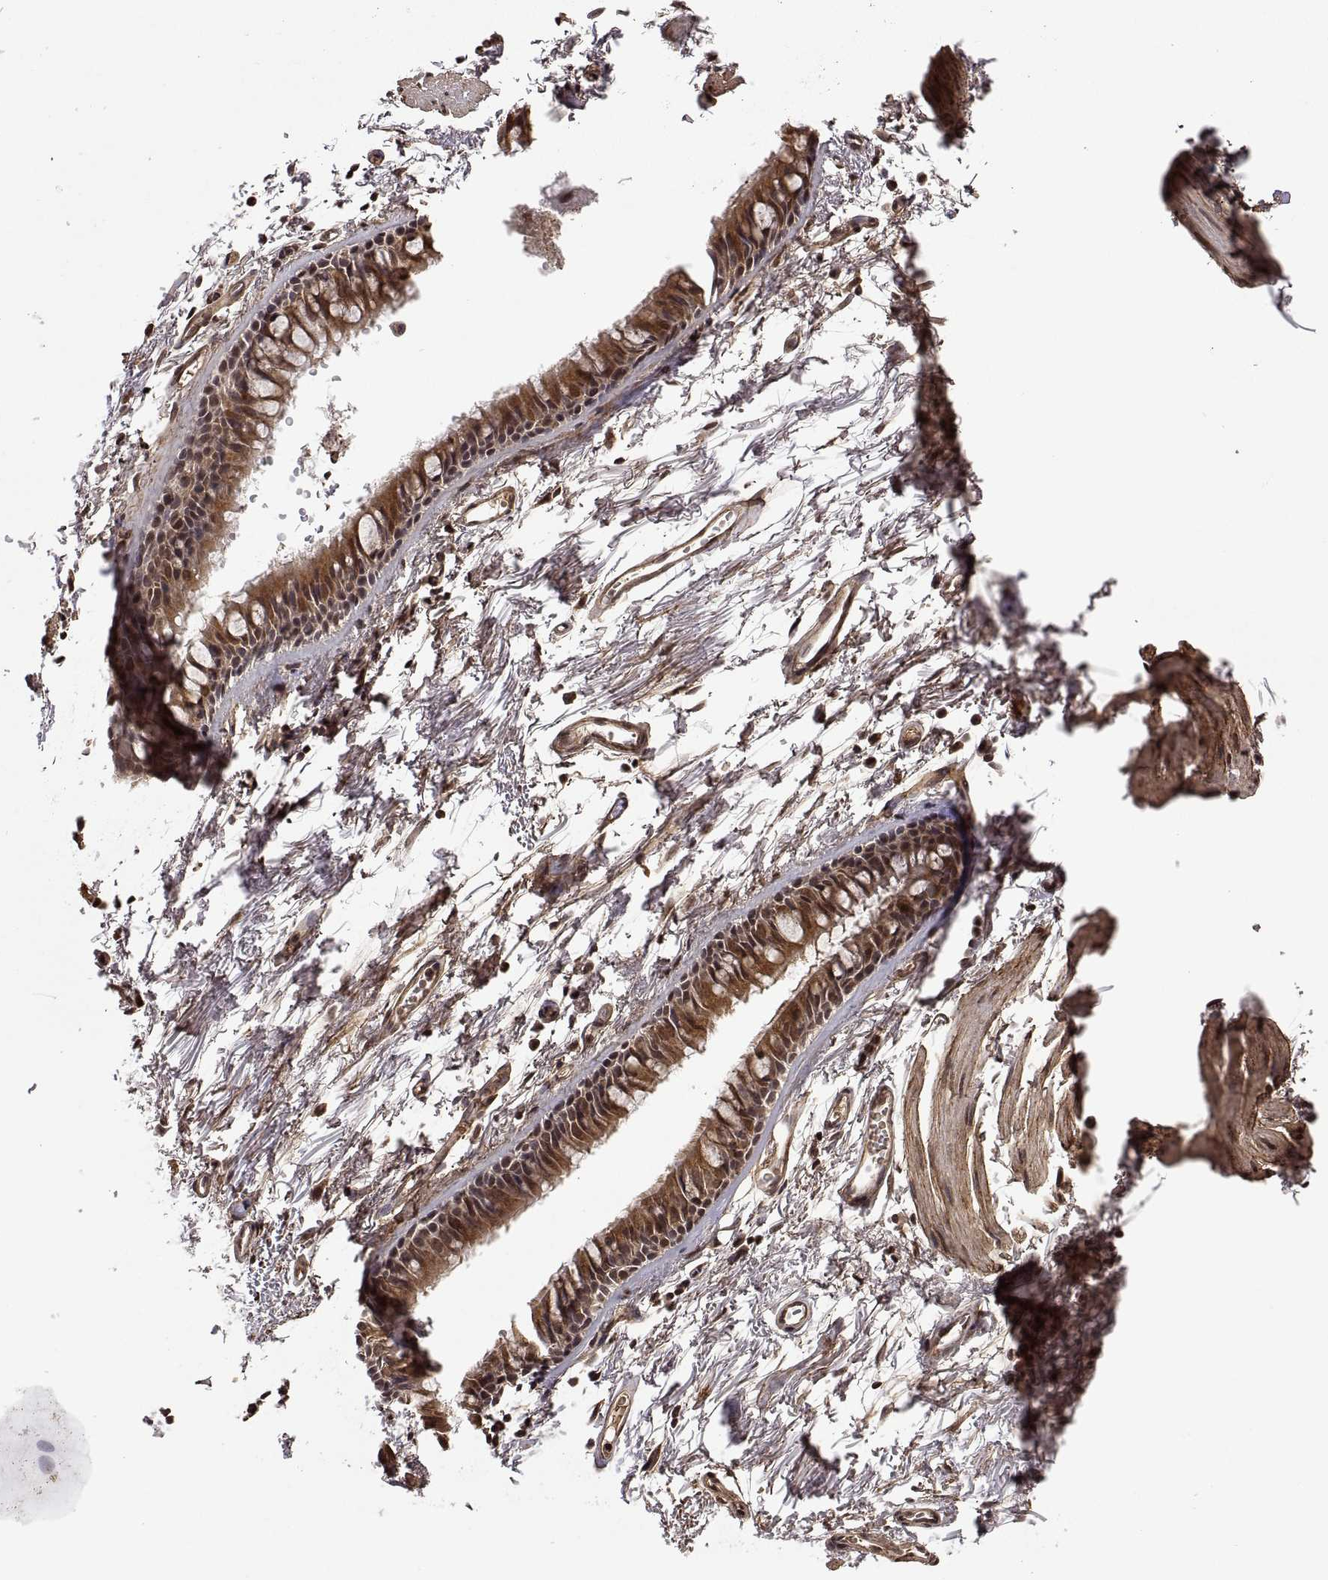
{"staining": {"intensity": "moderate", "quantity": ">75%", "location": "cytoplasmic/membranous"}, "tissue": "soft tissue", "cell_type": "Fibroblasts", "image_type": "normal", "snomed": [{"axis": "morphology", "description": "Normal tissue, NOS"}, {"axis": "topography", "description": "Cartilage tissue"}, {"axis": "topography", "description": "Bronchus"}], "caption": "Fibroblasts demonstrate moderate cytoplasmic/membranous expression in approximately >75% of cells in normal soft tissue. (DAB IHC, brown staining for protein, blue staining for nuclei).", "gene": "ZNRF2", "patient": {"sex": "female", "age": 79}}